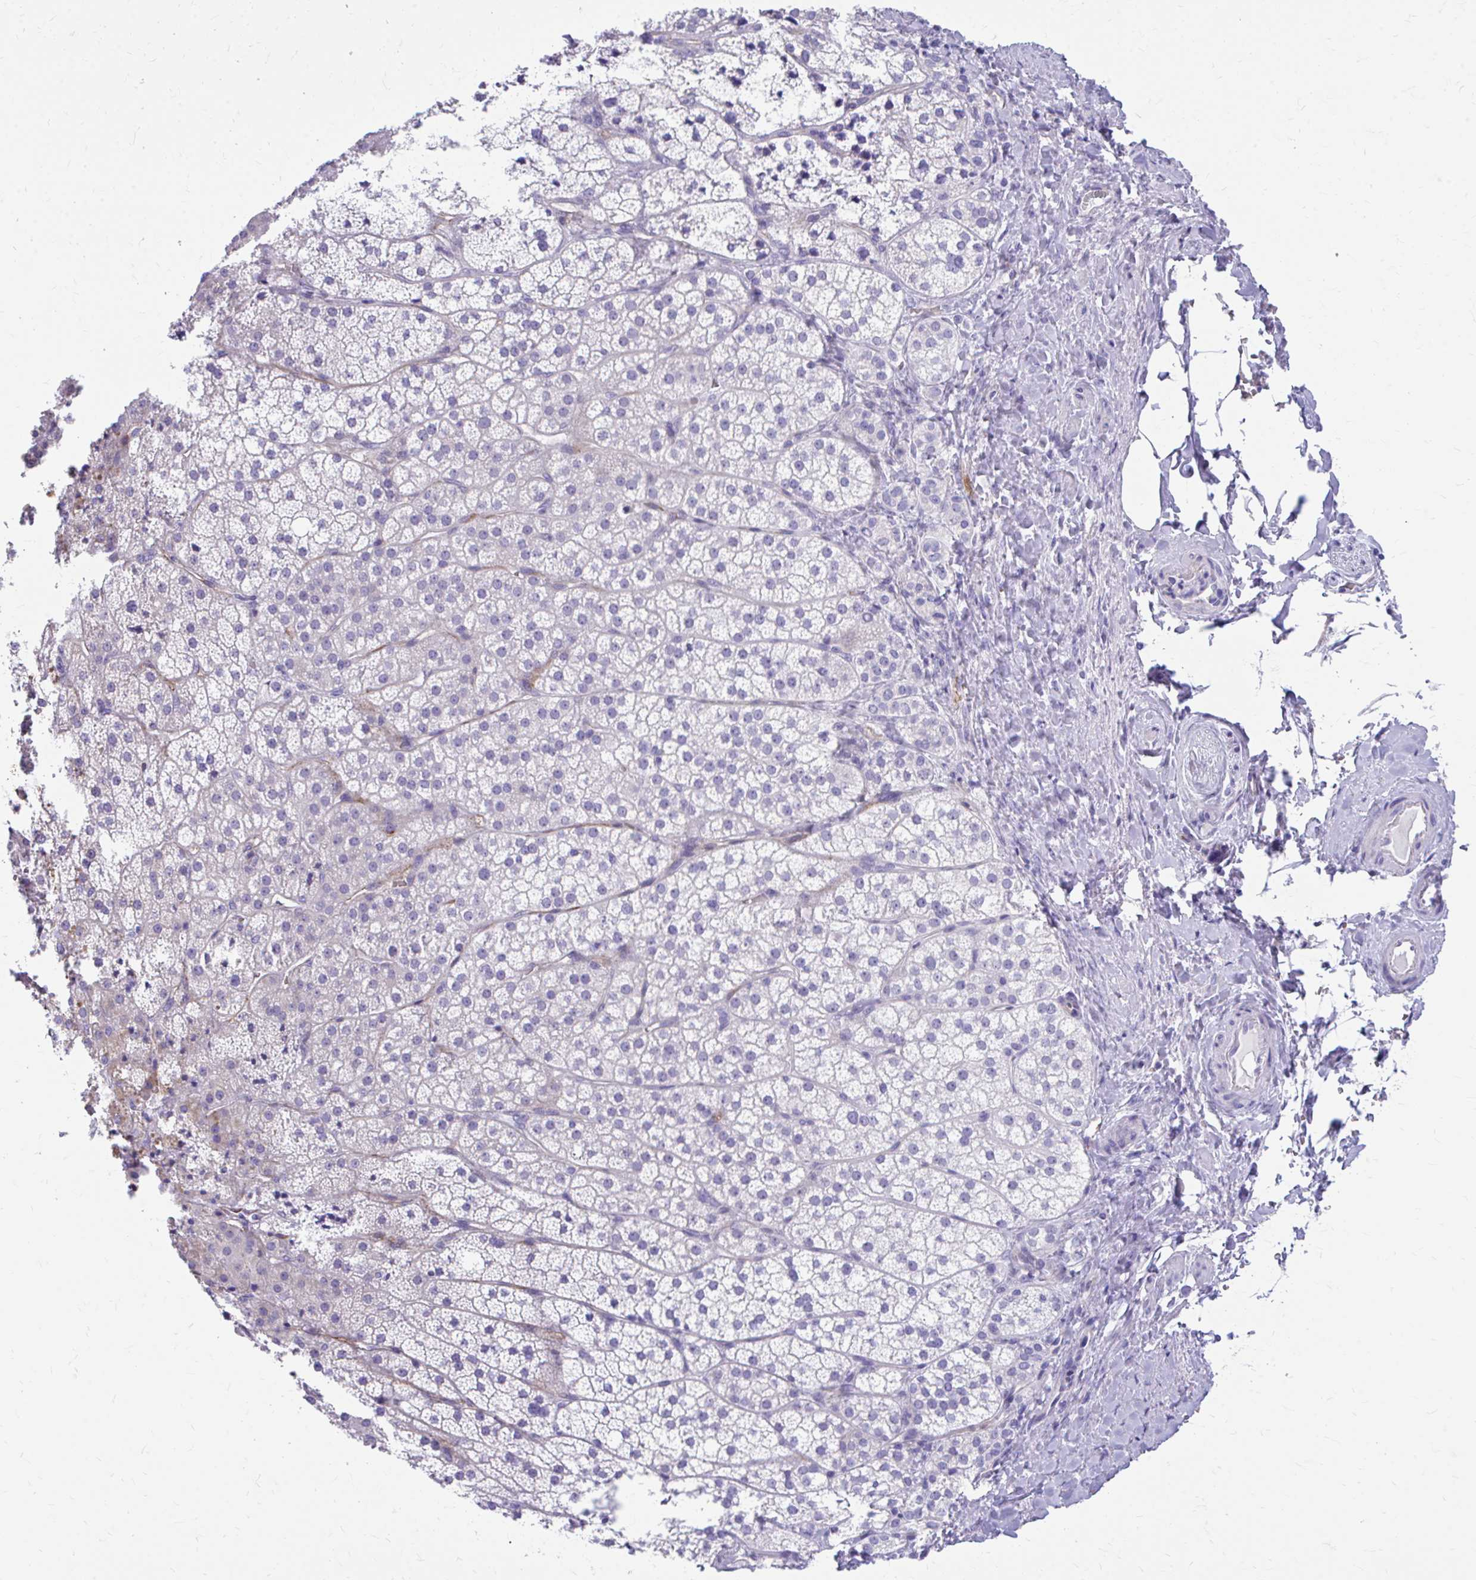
{"staining": {"intensity": "negative", "quantity": "none", "location": "none"}, "tissue": "adrenal gland", "cell_type": "Glandular cells", "image_type": "normal", "snomed": [{"axis": "morphology", "description": "Normal tissue, NOS"}, {"axis": "topography", "description": "Adrenal gland"}], "caption": "There is no significant expression in glandular cells of adrenal gland. Nuclei are stained in blue.", "gene": "ENSG00000285953", "patient": {"sex": "male", "age": 53}}